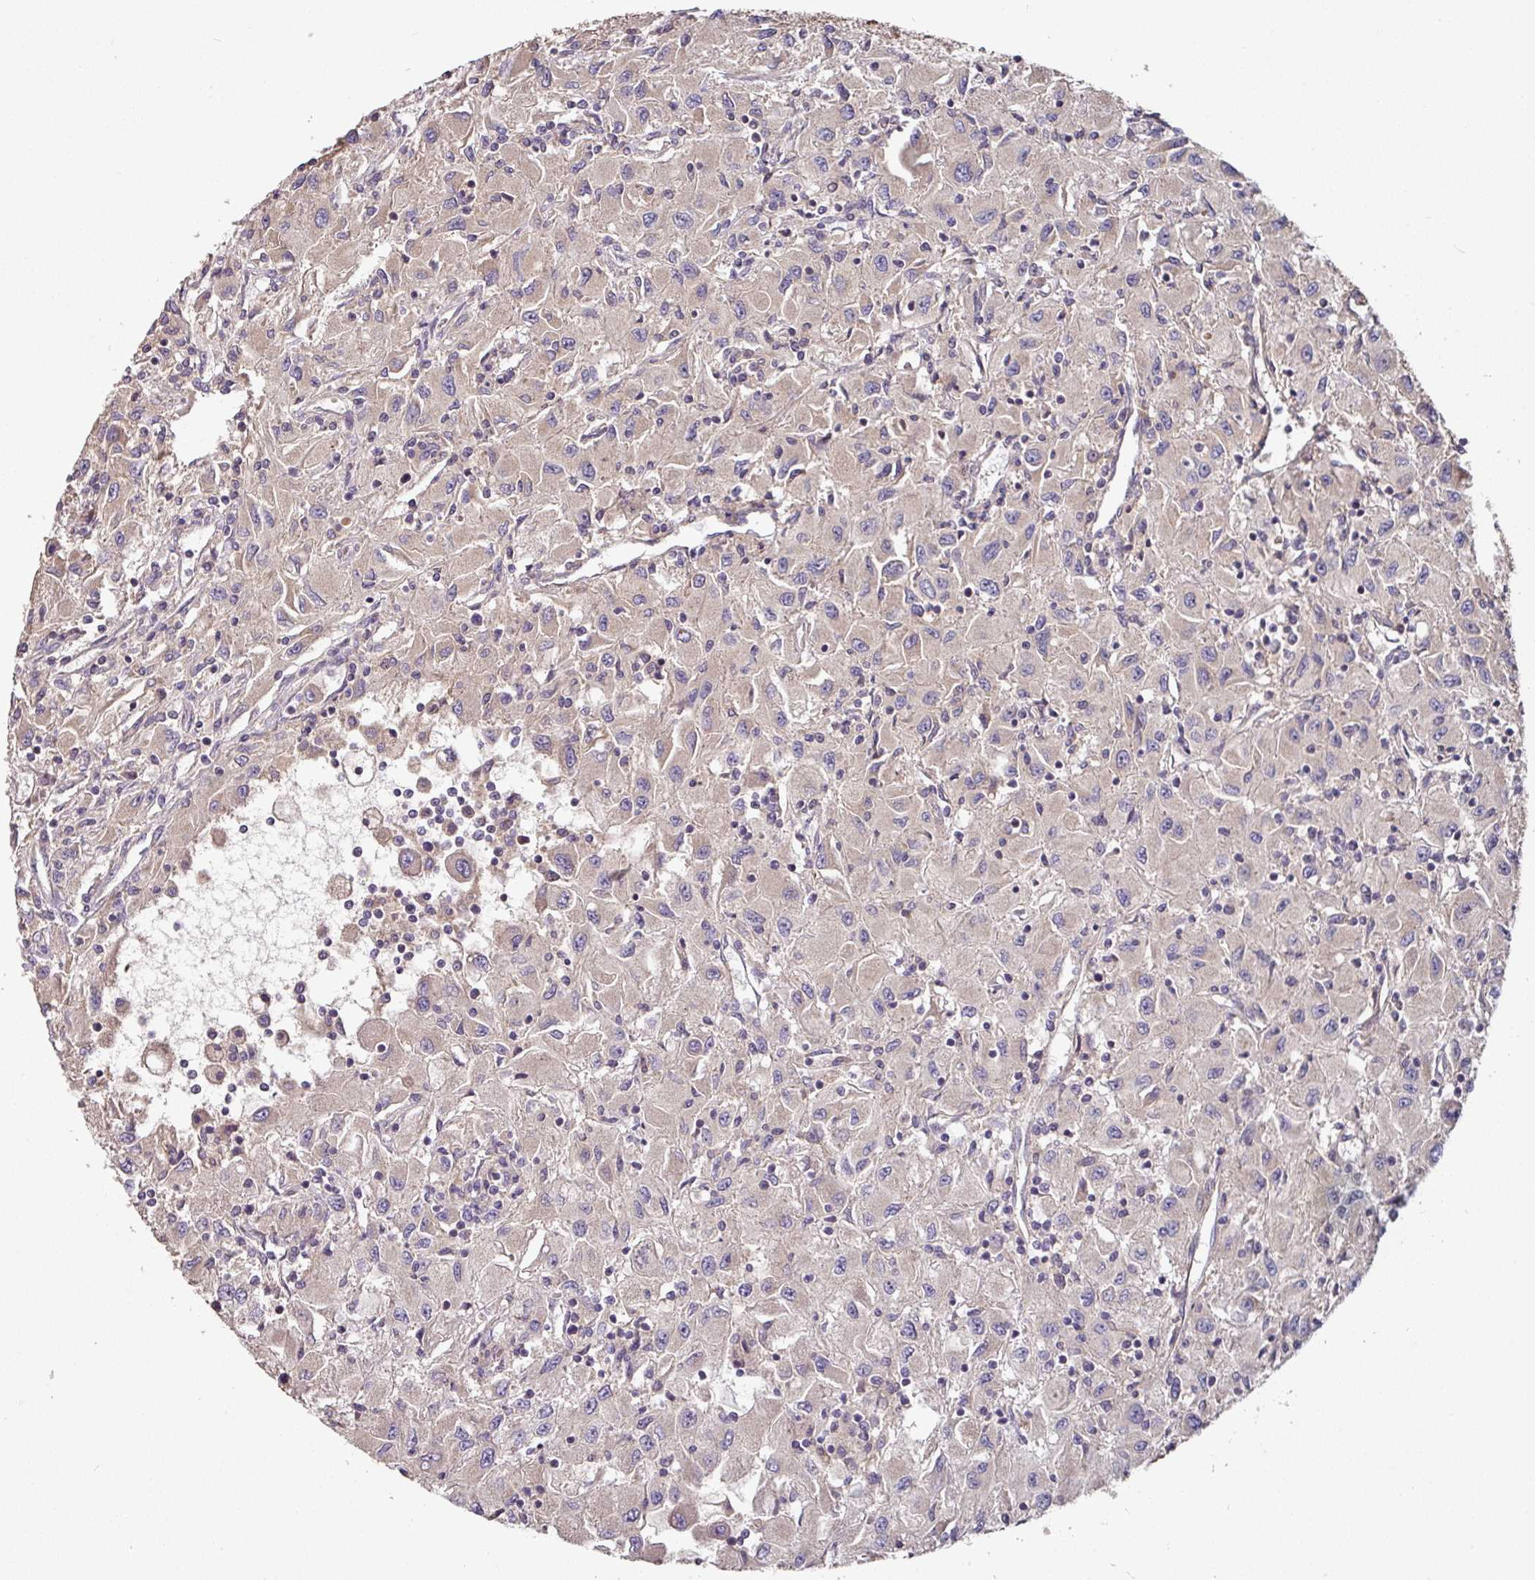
{"staining": {"intensity": "weak", "quantity": "<25%", "location": "cytoplasmic/membranous"}, "tissue": "renal cancer", "cell_type": "Tumor cells", "image_type": "cancer", "snomed": [{"axis": "morphology", "description": "Adenocarcinoma, NOS"}, {"axis": "topography", "description": "Kidney"}], "caption": "High power microscopy photomicrograph of an immunohistochemistry (IHC) micrograph of renal adenocarcinoma, revealing no significant expression in tumor cells.", "gene": "SIK1", "patient": {"sex": "female", "age": 67}}